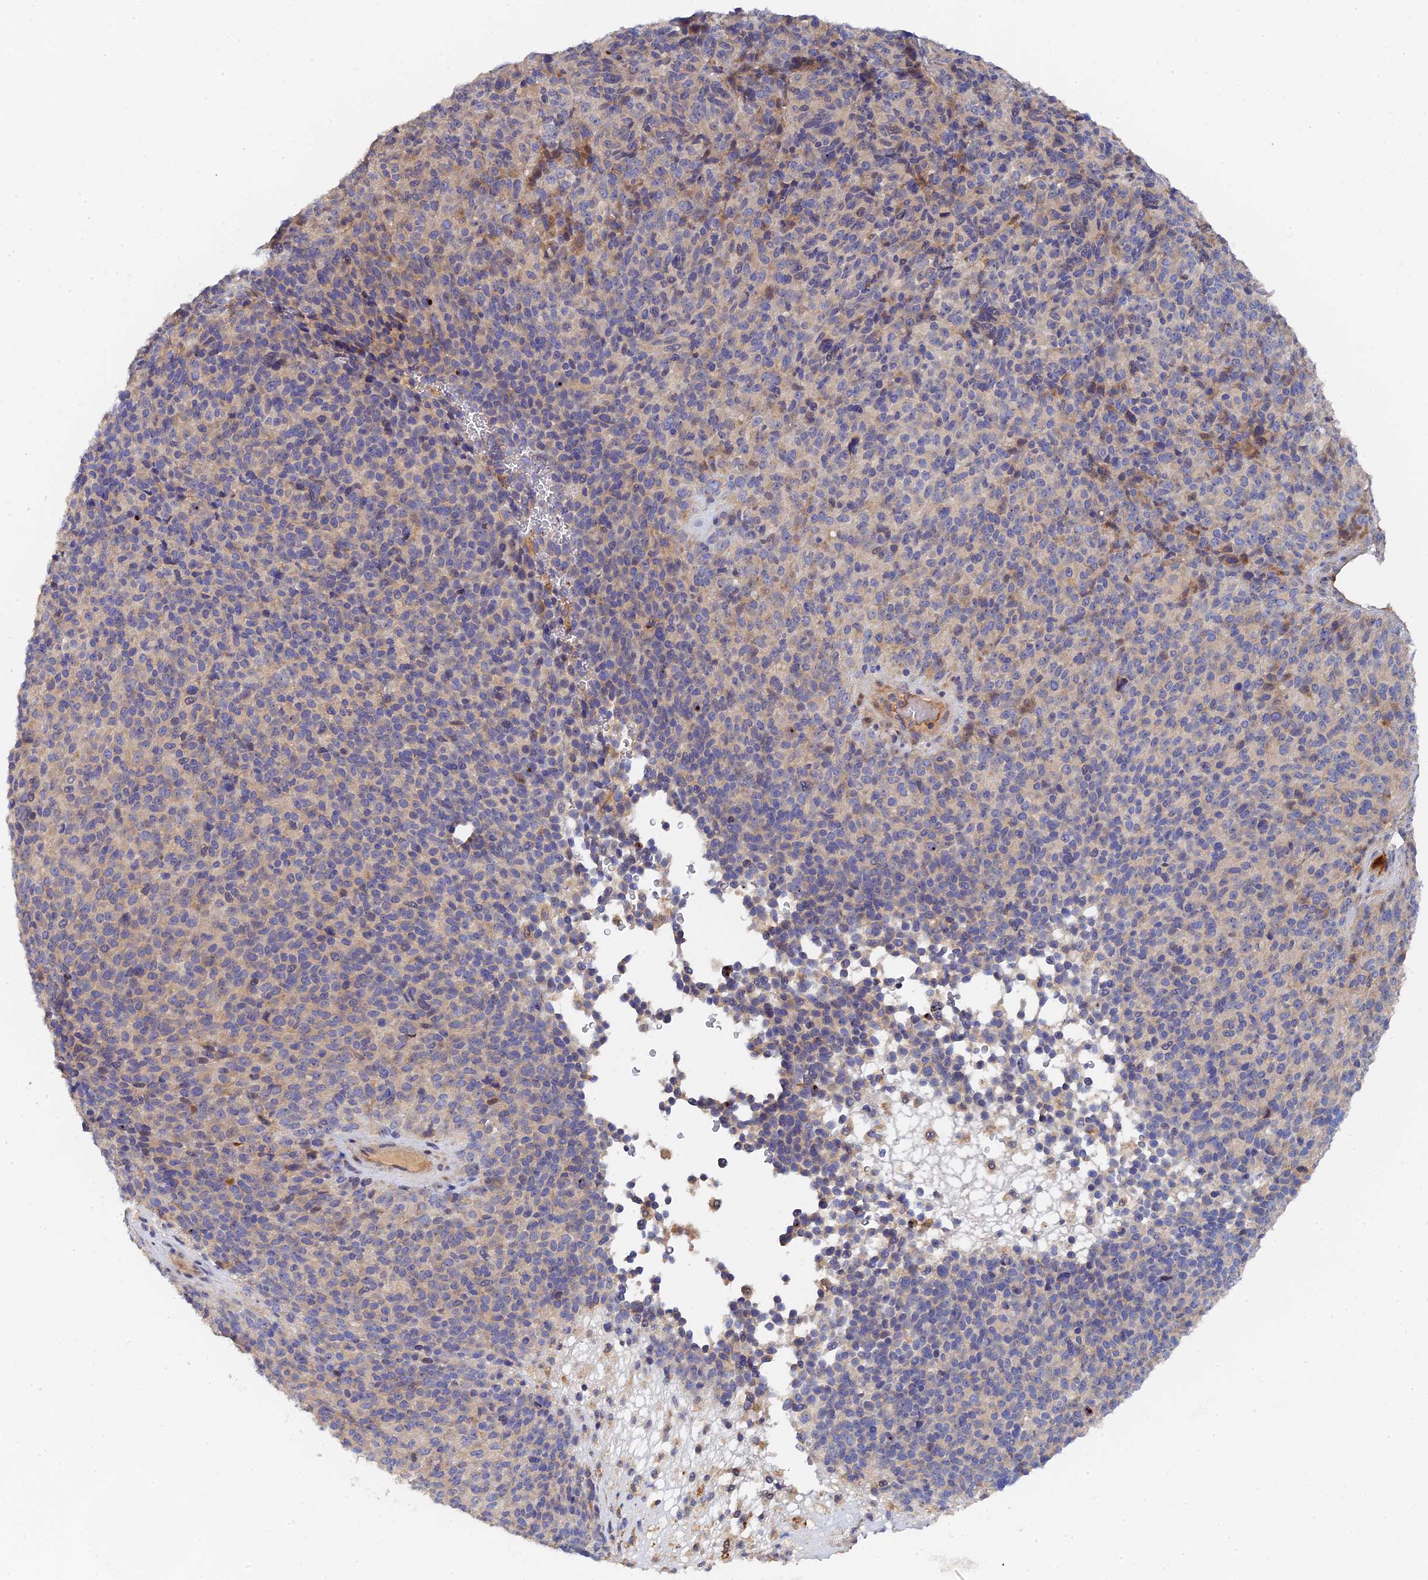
{"staining": {"intensity": "negative", "quantity": "none", "location": "none"}, "tissue": "melanoma", "cell_type": "Tumor cells", "image_type": "cancer", "snomed": [{"axis": "morphology", "description": "Malignant melanoma, Metastatic site"}, {"axis": "topography", "description": "Brain"}], "caption": "Malignant melanoma (metastatic site) was stained to show a protein in brown. There is no significant expression in tumor cells.", "gene": "SPATA5L1", "patient": {"sex": "female", "age": 56}}